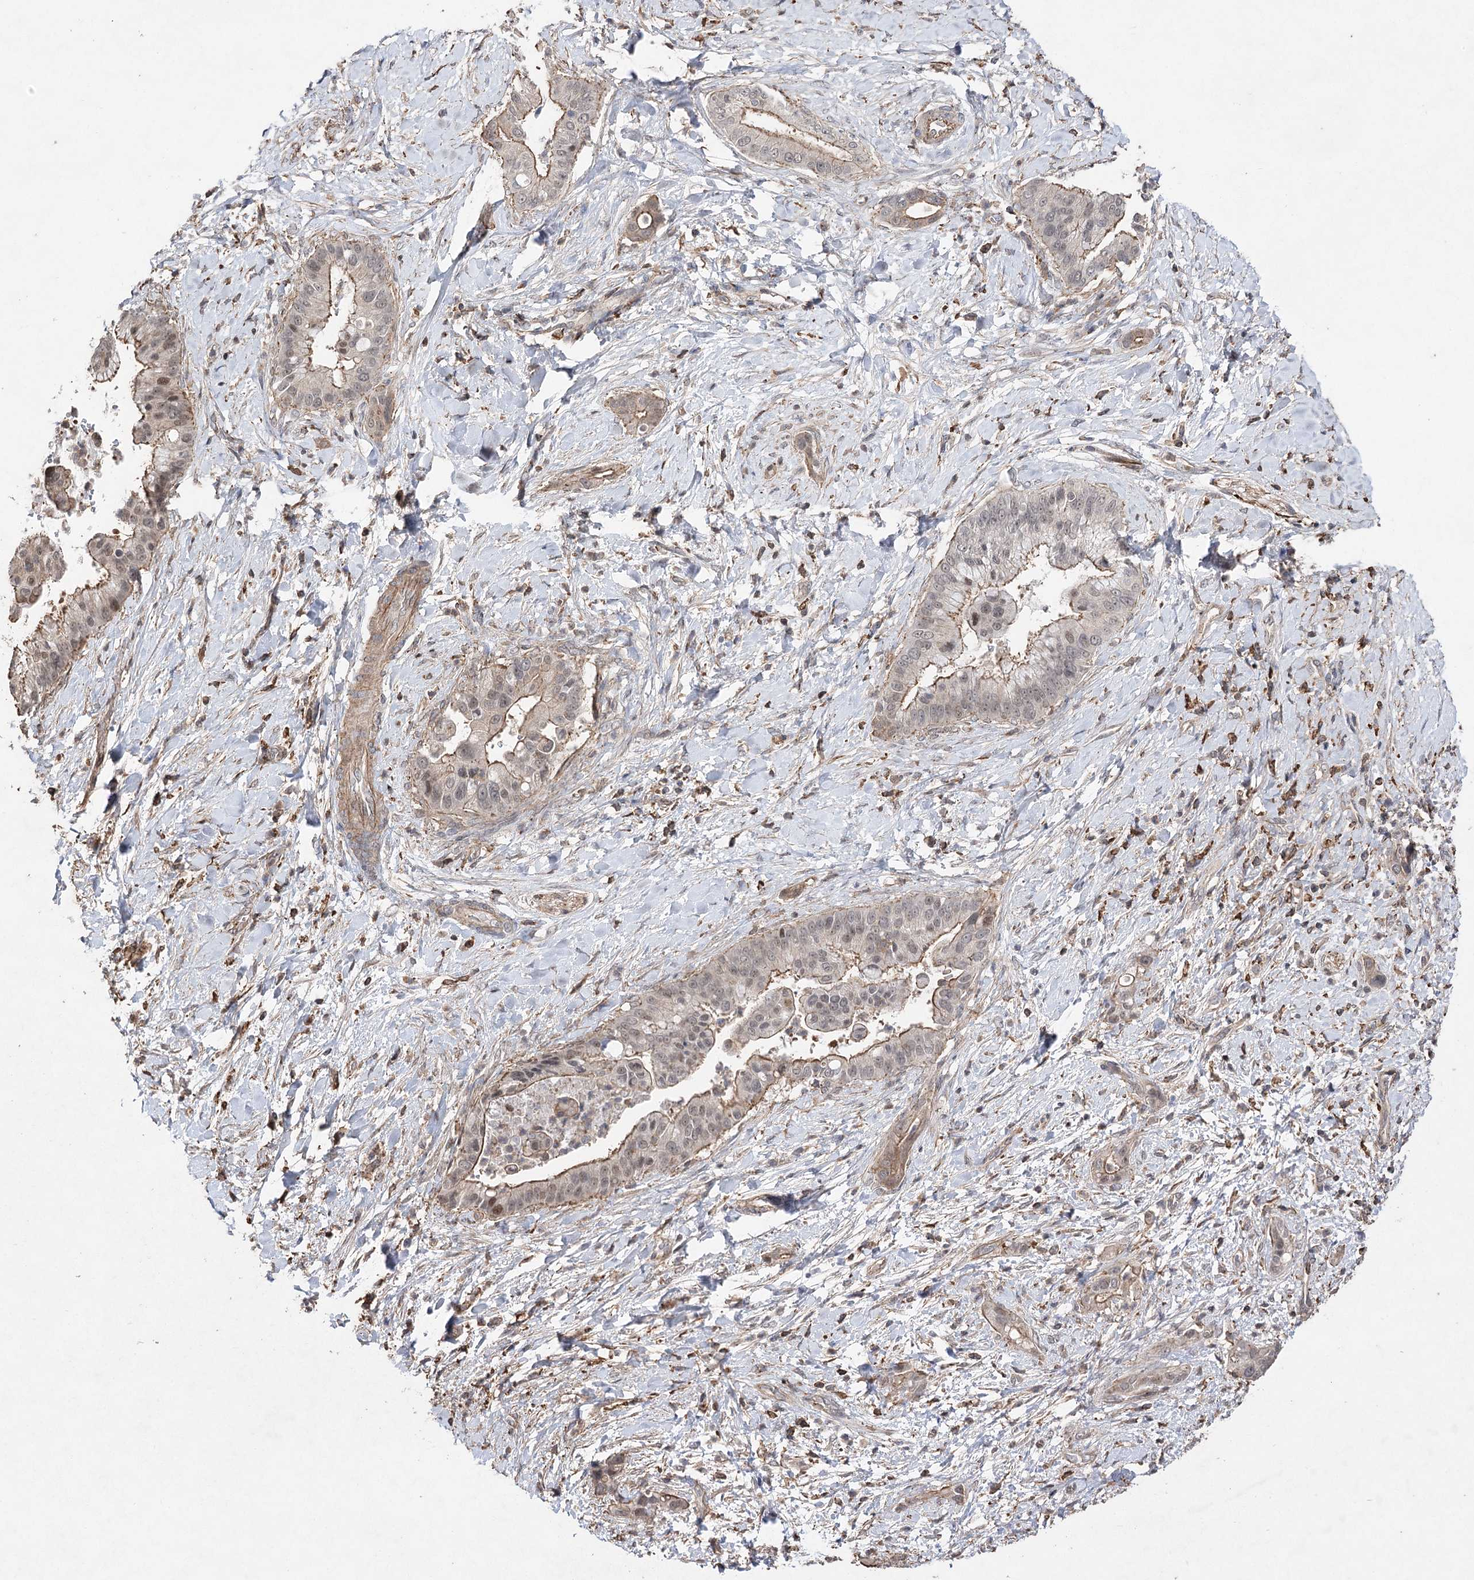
{"staining": {"intensity": "weak", "quantity": ">75%", "location": "cytoplasmic/membranous,nuclear"}, "tissue": "liver cancer", "cell_type": "Tumor cells", "image_type": "cancer", "snomed": [{"axis": "morphology", "description": "Cholangiocarcinoma"}, {"axis": "topography", "description": "Liver"}], "caption": "Cholangiocarcinoma (liver) stained for a protein (brown) reveals weak cytoplasmic/membranous and nuclear positive expression in about >75% of tumor cells.", "gene": "OBSL1", "patient": {"sex": "female", "age": 54}}